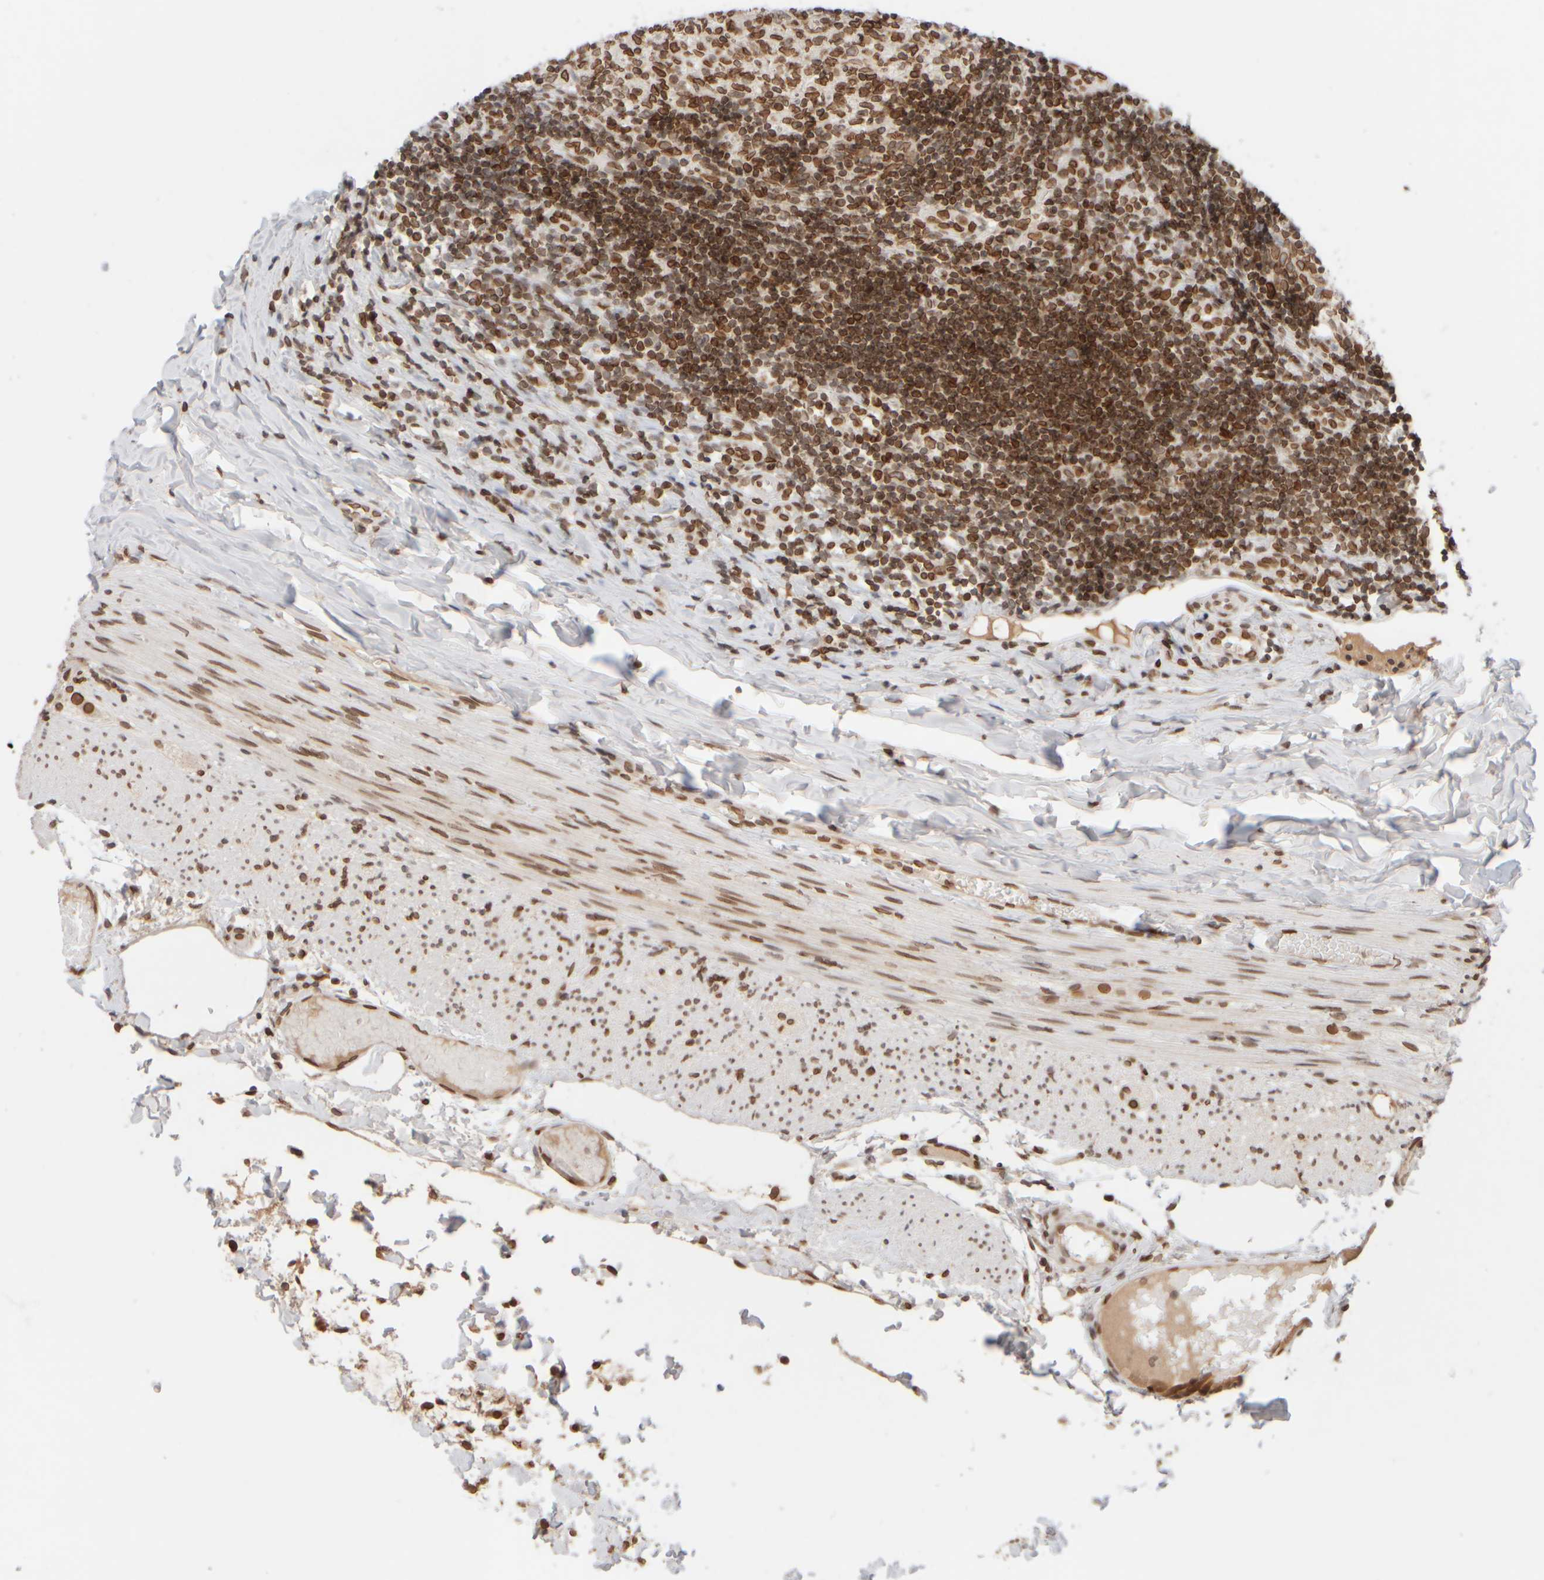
{"staining": {"intensity": "strong", "quantity": ">75%", "location": "cytoplasmic/membranous,nuclear"}, "tissue": "appendix", "cell_type": "Glandular cells", "image_type": "normal", "snomed": [{"axis": "morphology", "description": "Normal tissue, NOS"}, {"axis": "topography", "description": "Appendix"}], "caption": "Protein expression analysis of benign appendix reveals strong cytoplasmic/membranous,nuclear staining in about >75% of glandular cells. The staining is performed using DAB brown chromogen to label protein expression. The nuclei are counter-stained blue using hematoxylin.", "gene": "ZC3HC1", "patient": {"sex": "male", "age": 8}}